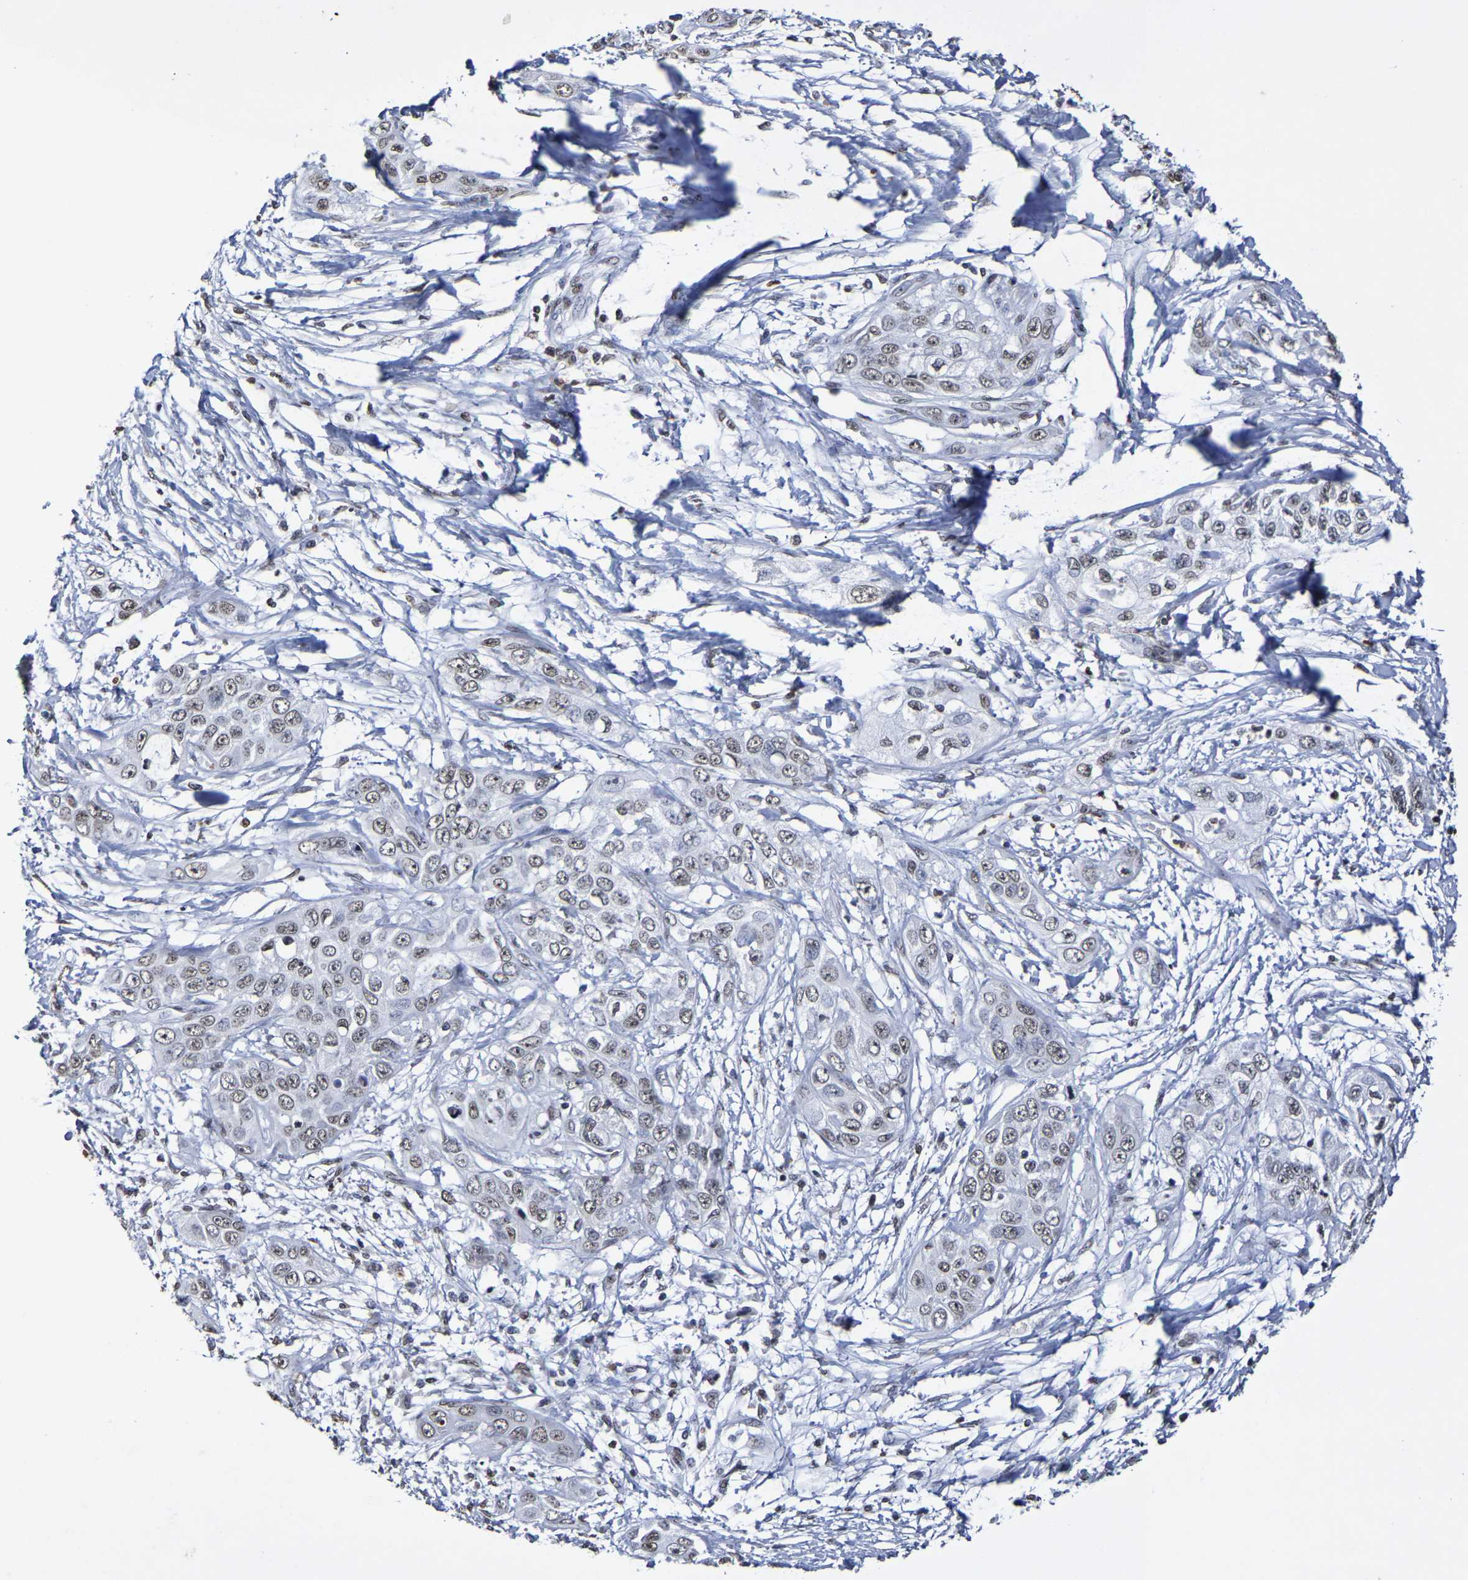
{"staining": {"intensity": "weak", "quantity": ">75%", "location": "nuclear"}, "tissue": "pancreatic cancer", "cell_type": "Tumor cells", "image_type": "cancer", "snomed": [{"axis": "morphology", "description": "Adenocarcinoma, NOS"}, {"axis": "topography", "description": "Pancreas"}], "caption": "The micrograph demonstrates immunohistochemical staining of adenocarcinoma (pancreatic). There is weak nuclear staining is seen in about >75% of tumor cells. Immunohistochemistry stains the protein of interest in brown and the nuclei are stained blue.", "gene": "ATF4", "patient": {"sex": "female", "age": 70}}